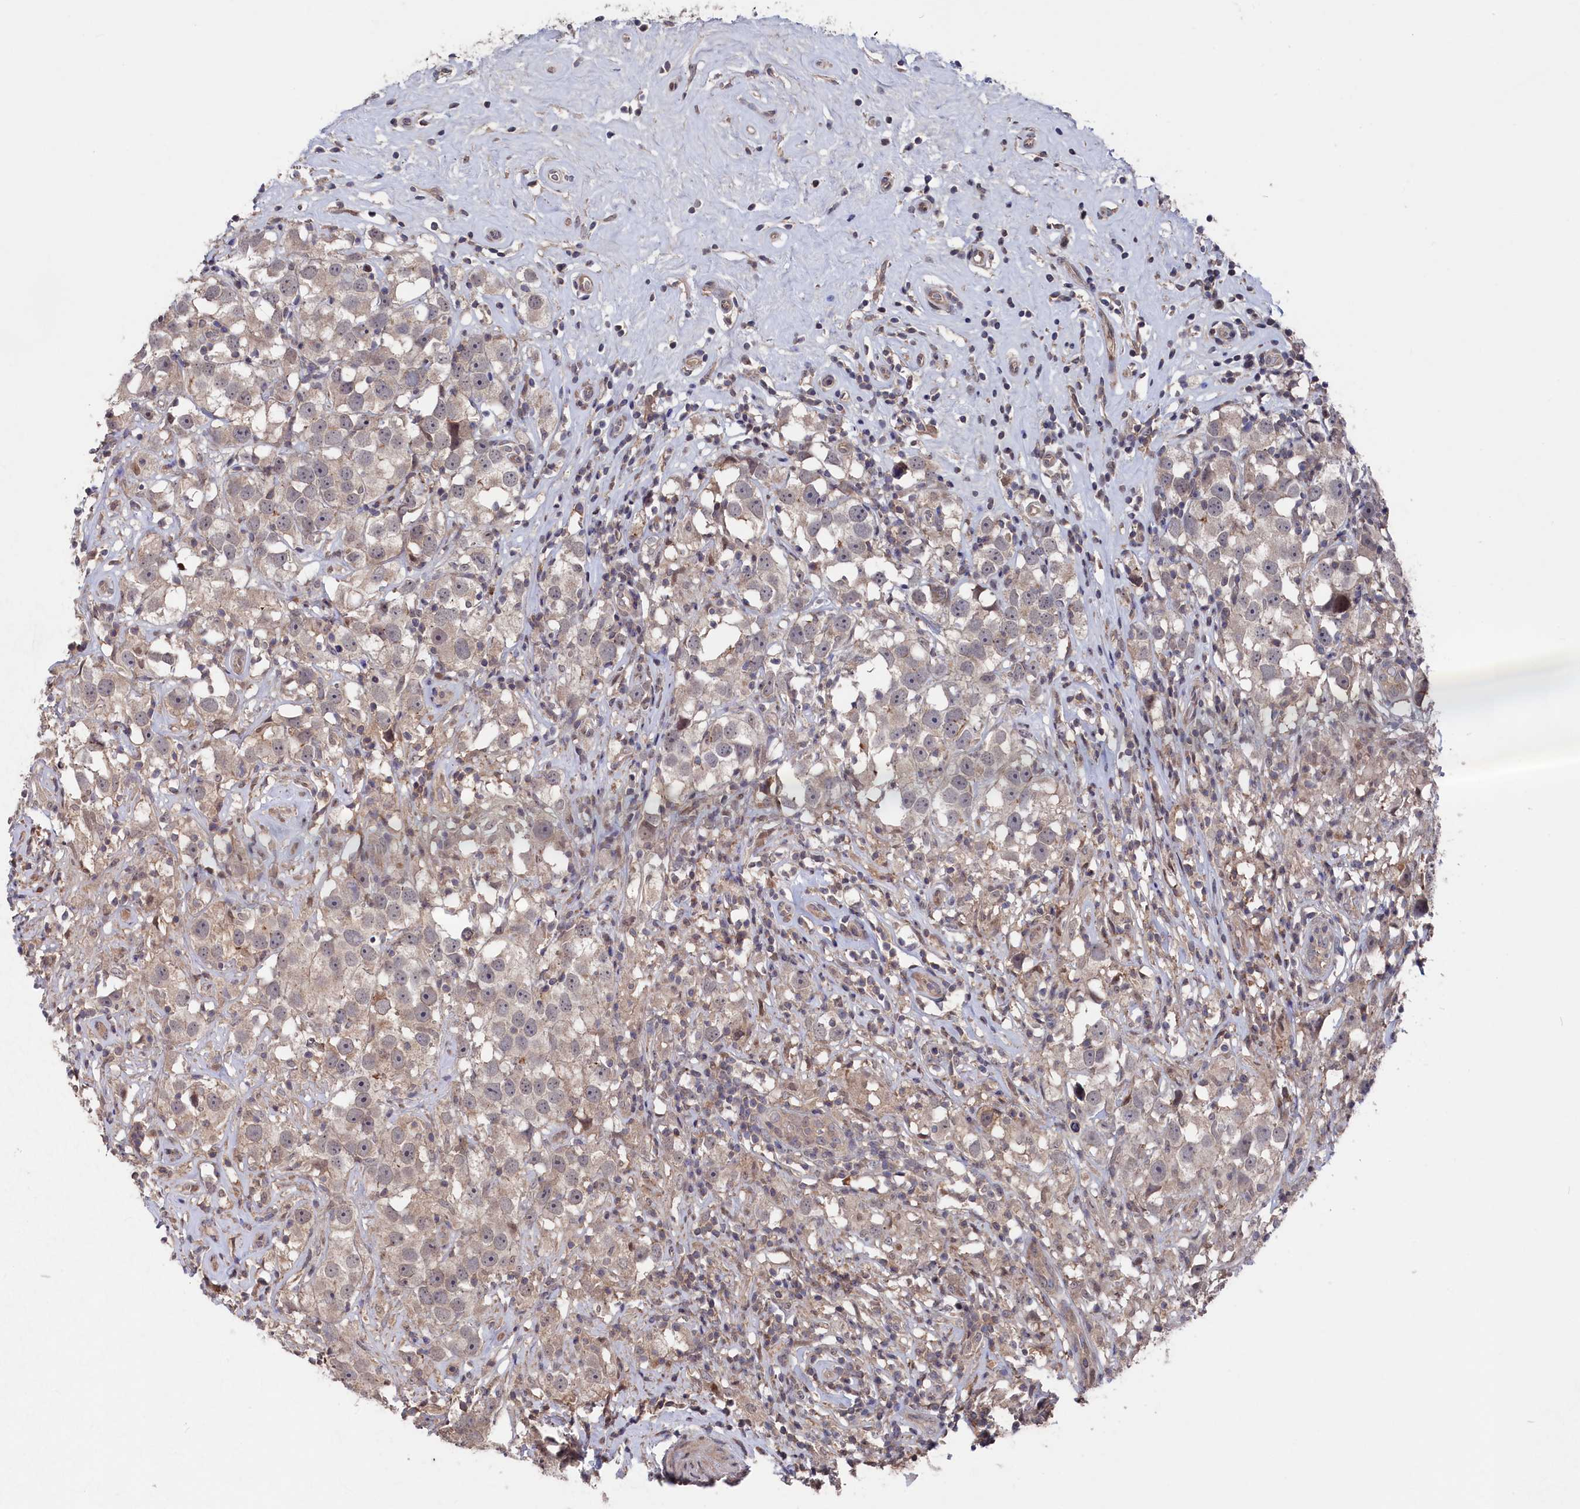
{"staining": {"intensity": "weak", "quantity": "<25%", "location": "cytoplasmic/membranous"}, "tissue": "testis cancer", "cell_type": "Tumor cells", "image_type": "cancer", "snomed": [{"axis": "morphology", "description": "Seminoma, NOS"}, {"axis": "topography", "description": "Testis"}], "caption": "There is no significant positivity in tumor cells of testis cancer (seminoma).", "gene": "TMC5", "patient": {"sex": "male", "age": 49}}